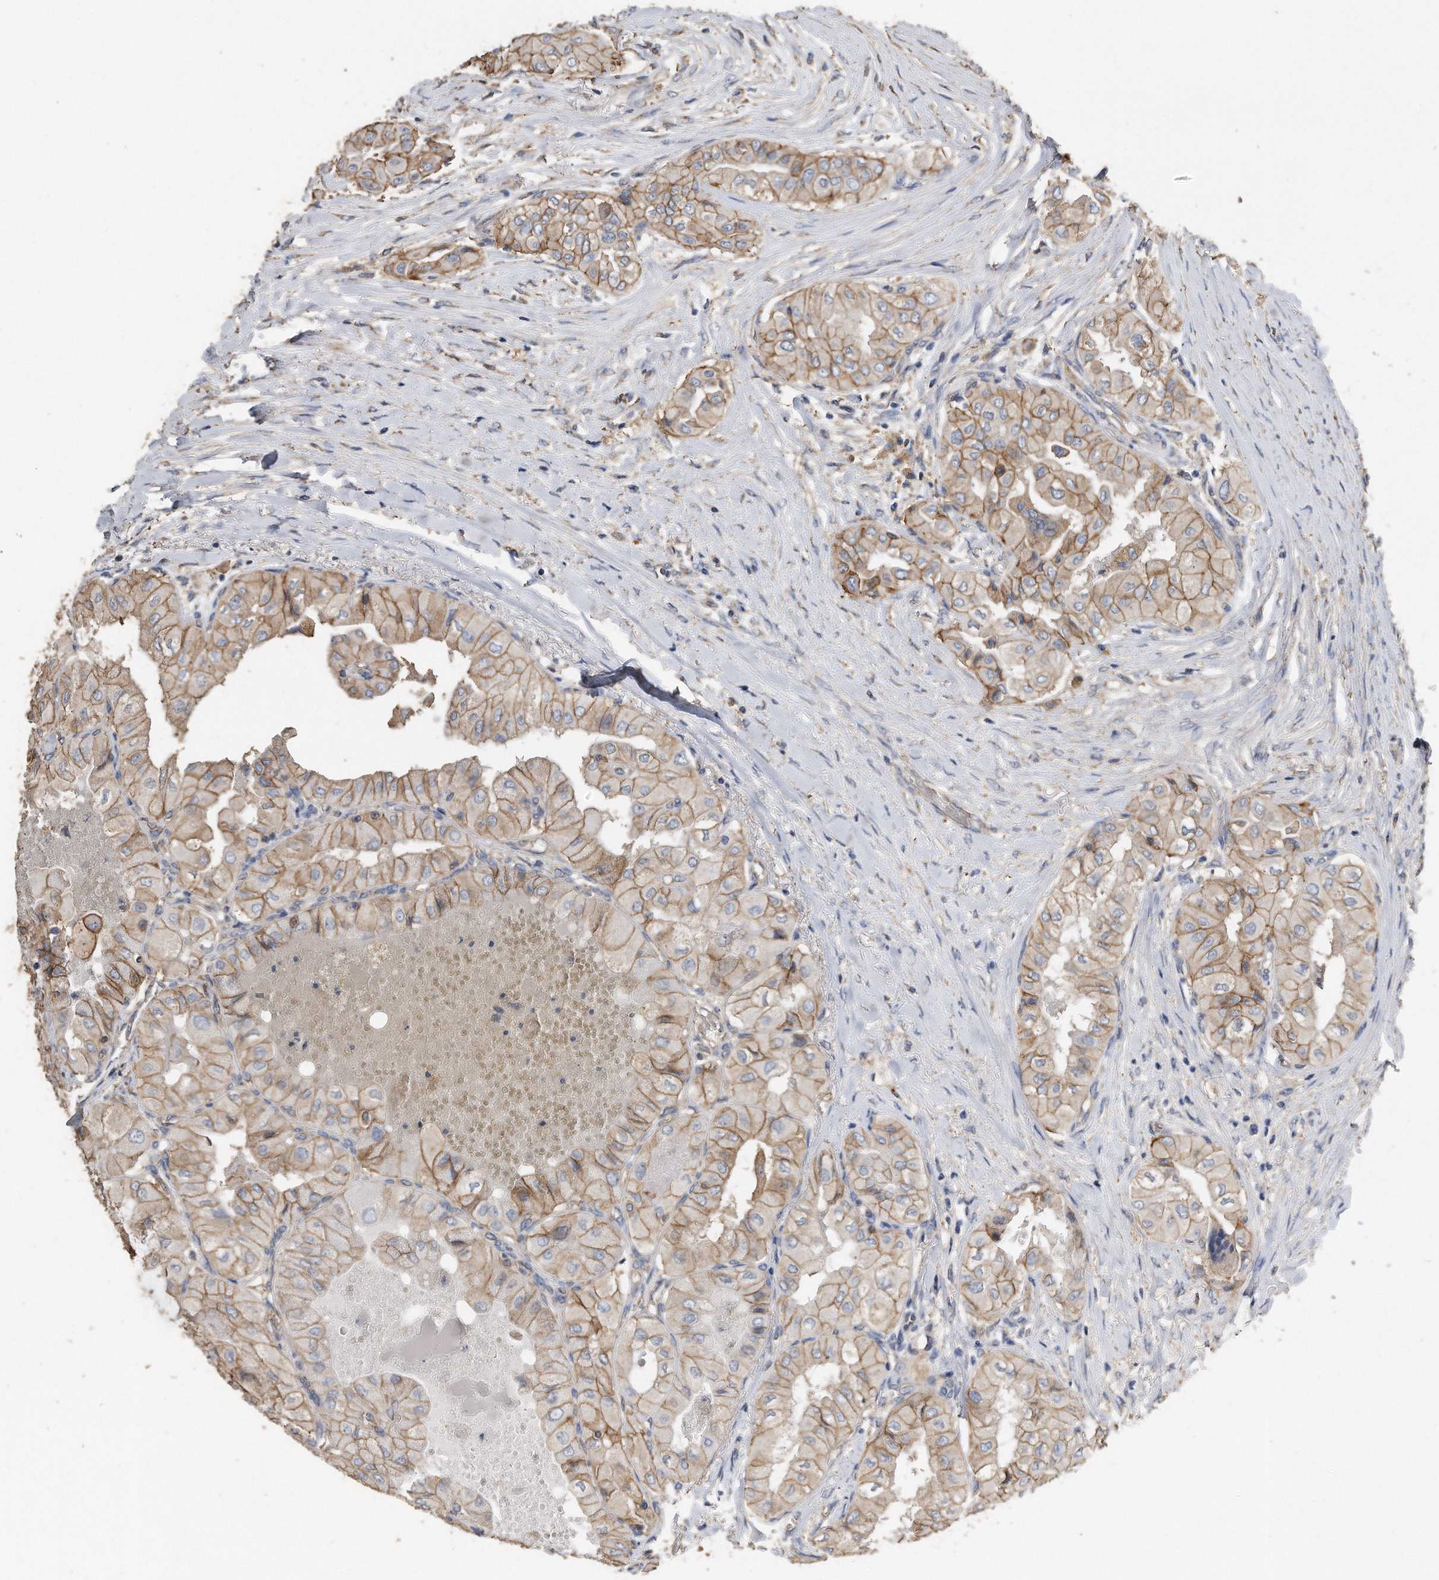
{"staining": {"intensity": "moderate", "quantity": ">75%", "location": "cytoplasmic/membranous"}, "tissue": "thyroid cancer", "cell_type": "Tumor cells", "image_type": "cancer", "snomed": [{"axis": "morphology", "description": "Papillary adenocarcinoma, NOS"}, {"axis": "topography", "description": "Thyroid gland"}], "caption": "A brown stain shows moderate cytoplasmic/membranous expression of a protein in human thyroid papillary adenocarcinoma tumor cells.", "gene": "CDCP1", "patient": {"sex": "female", "age": 59}}